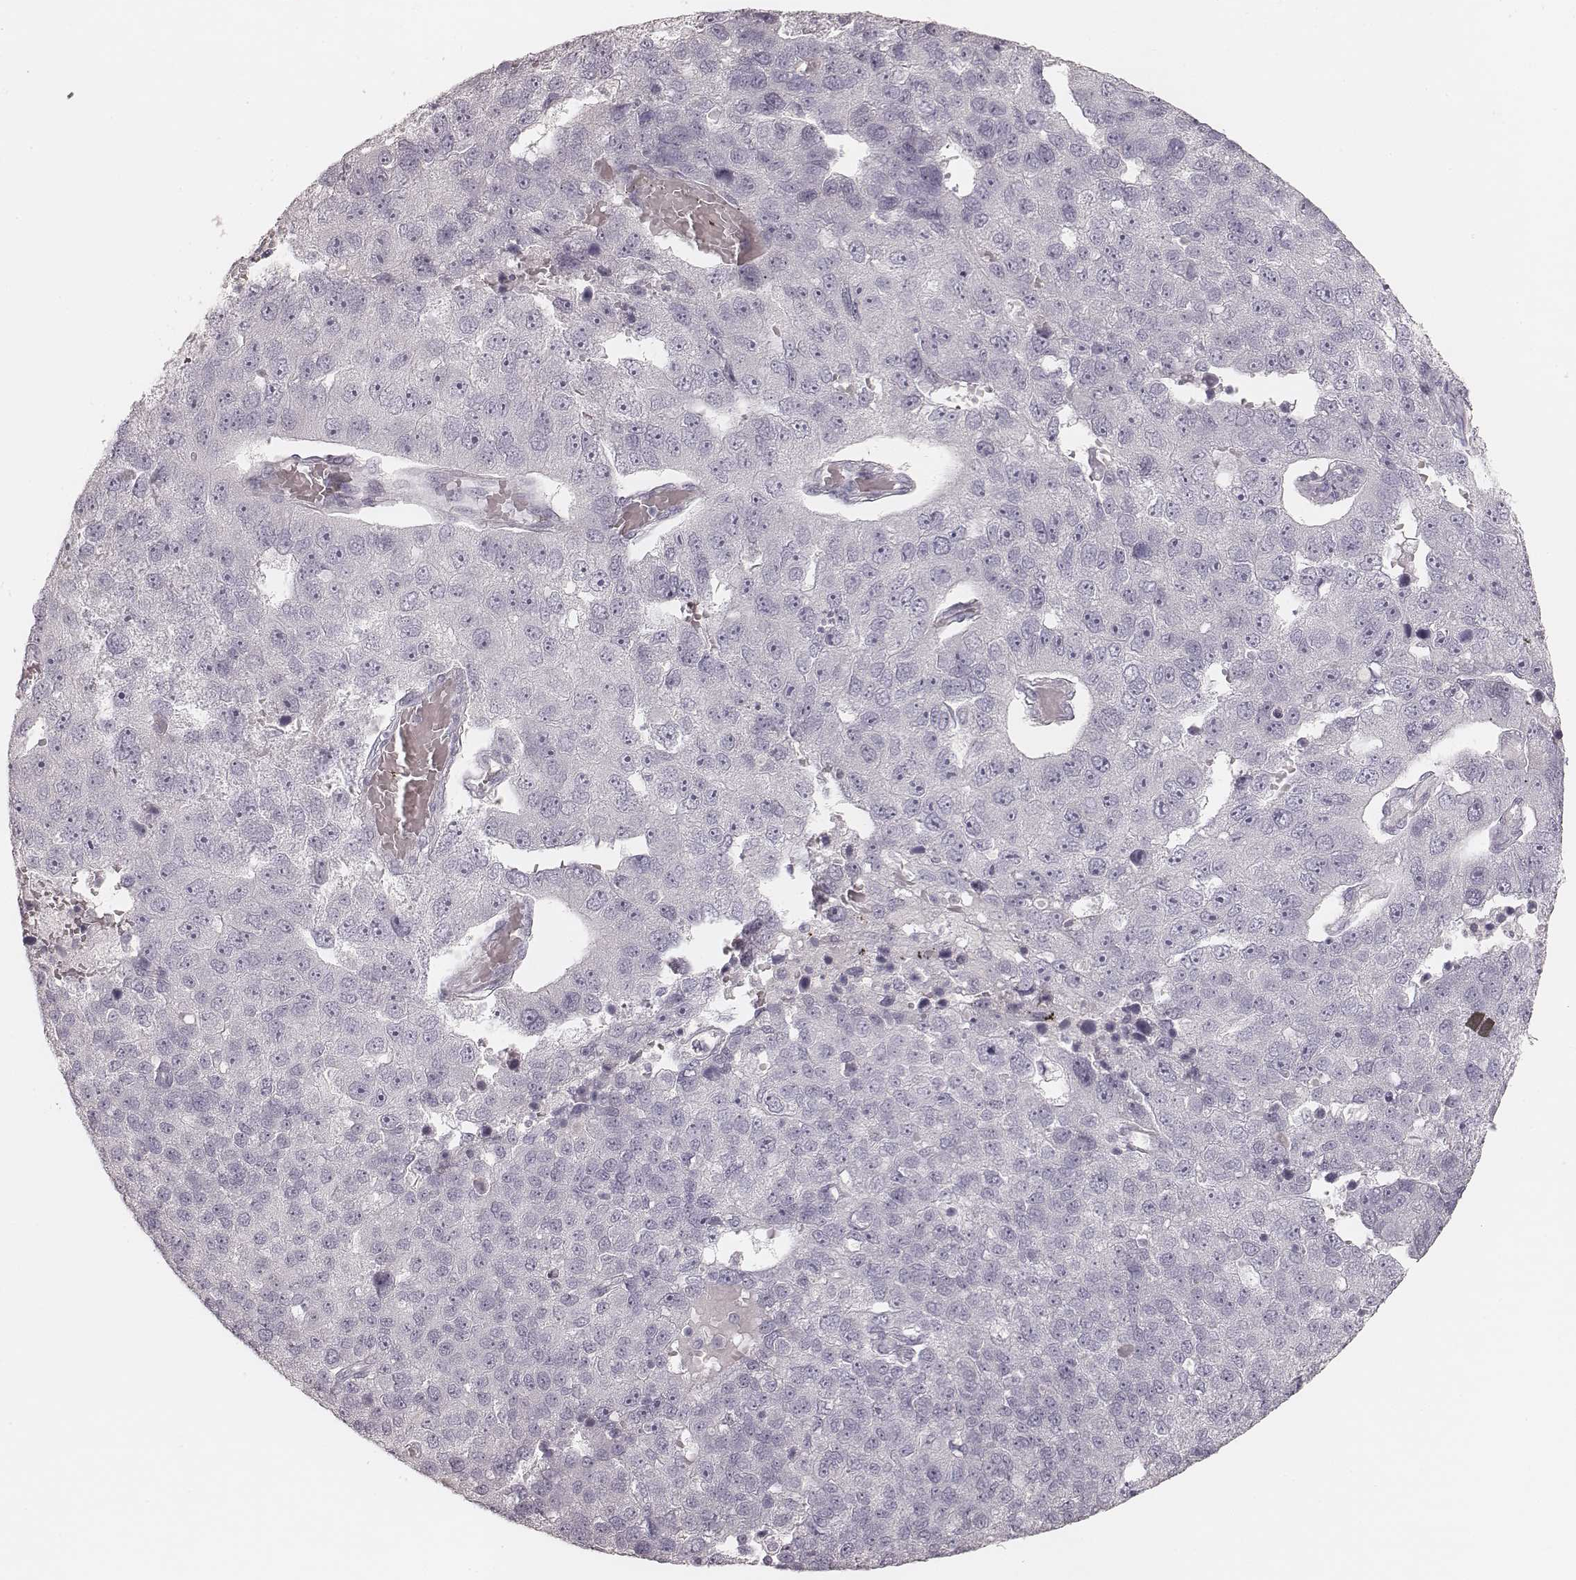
{"staining": {"intensity": "negative", "quantity": "none", "location": "none"}, "tissue": "pancreatic cancer", "cell_type": "Tumor cells", "image_type": "cancer", "snomed": [{"axis": "morphology", "description": "Adenocarcinoma, NOS"}, {"axis": "topography", "description": "Pancreas"}], "caption": "Adenocarcinoma (pancreatic) stained for a protein using immunohistochemistry (IHC) demonstrates no expression tumor cells.", "gene": "KRT72", "patient": {"sex": "female", "age": 61}}